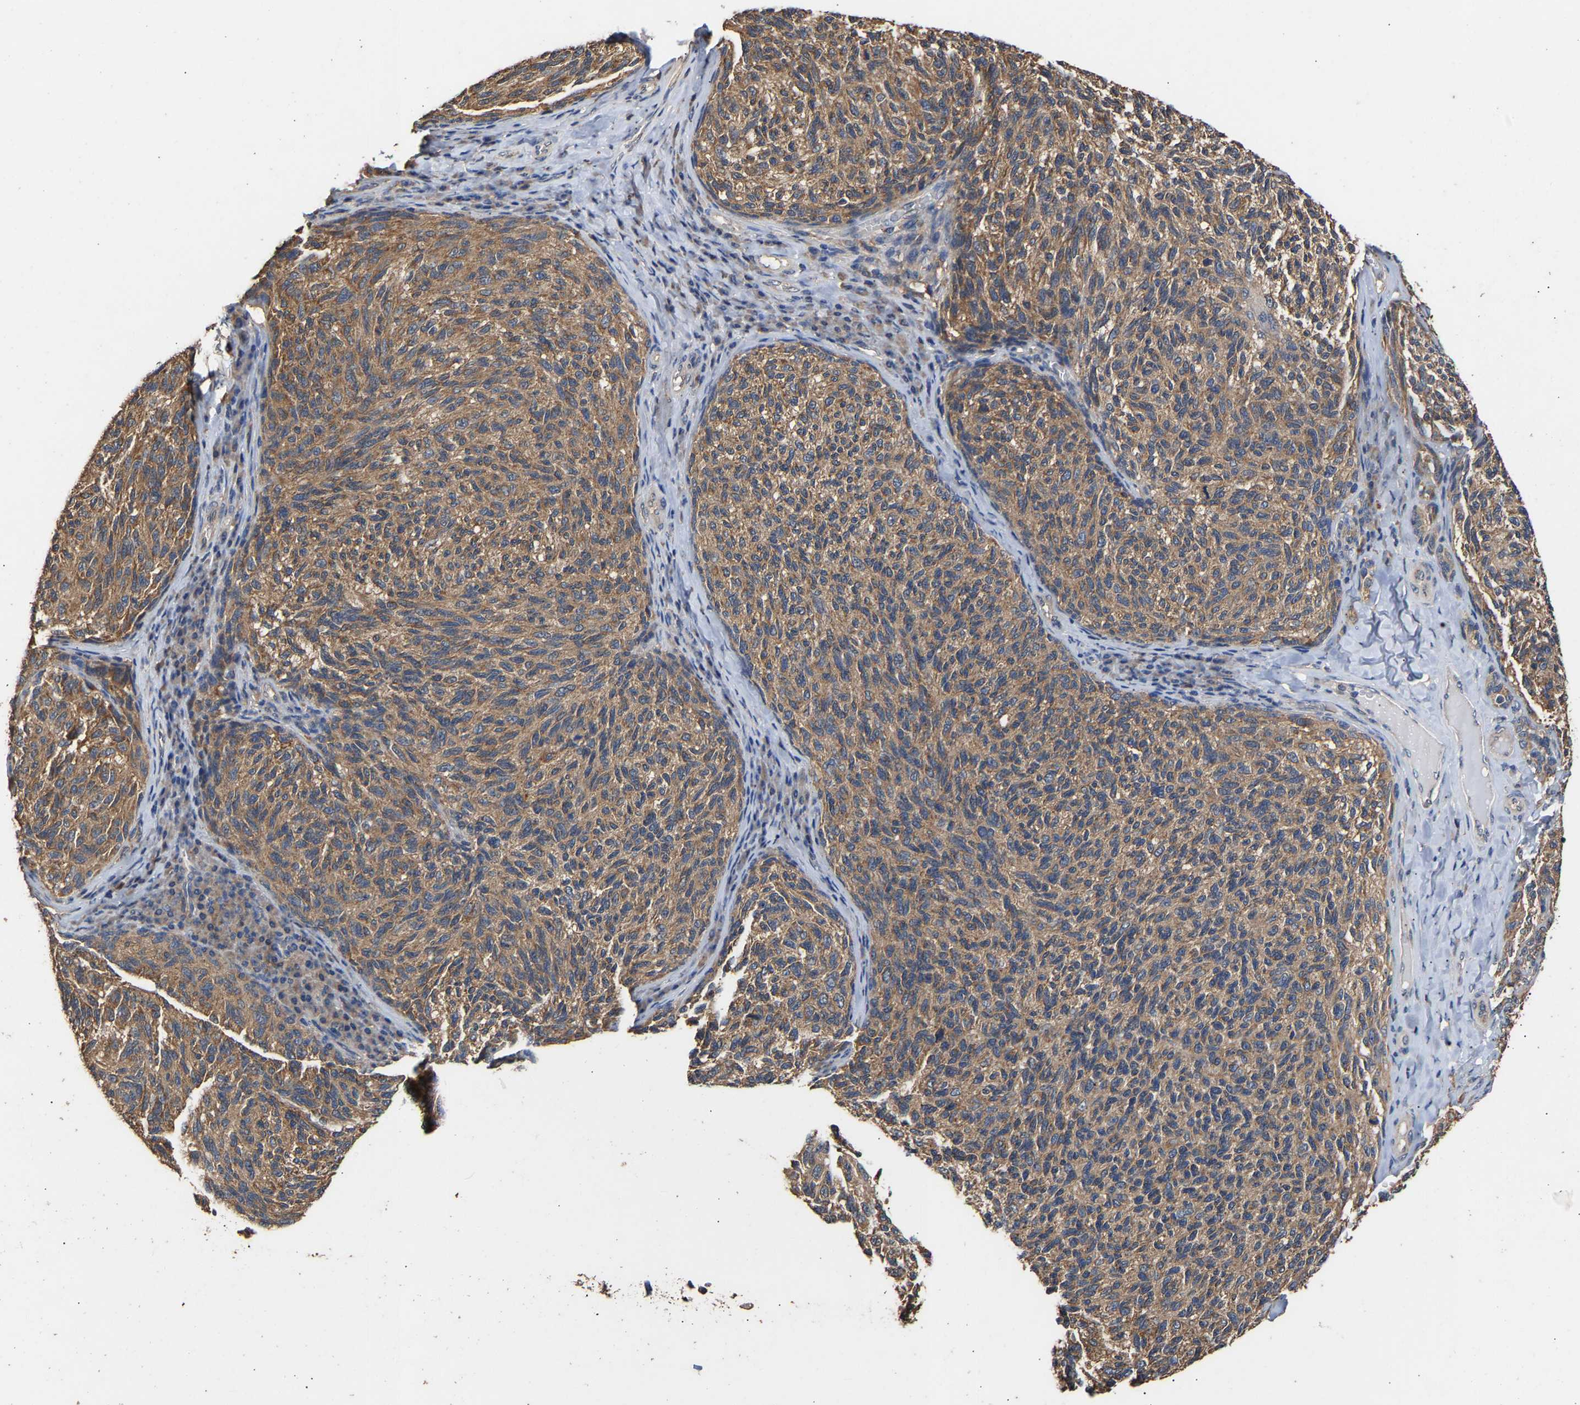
{"staining": {"intensity": "moderate", "quantity": ">75%", "location": "cytoplasmic/membranous"}, "tissue": "melanoma", "cell_type": "Tumor cells", "image_type": "cancer", "snomed": [{"axis": "morphology", "description": "Malignant melanoma, NOS"}, {"axis": "topography", "description": "Skin"}], "caption": "Approximately >75% of tumor cells in human melanoma show moderate cytoplasmic/membranous protein positivity as visualized by brown immunohistochemical staining.", "gene": "ZNF26", "patient": {"sex": "female", "age": 73}}